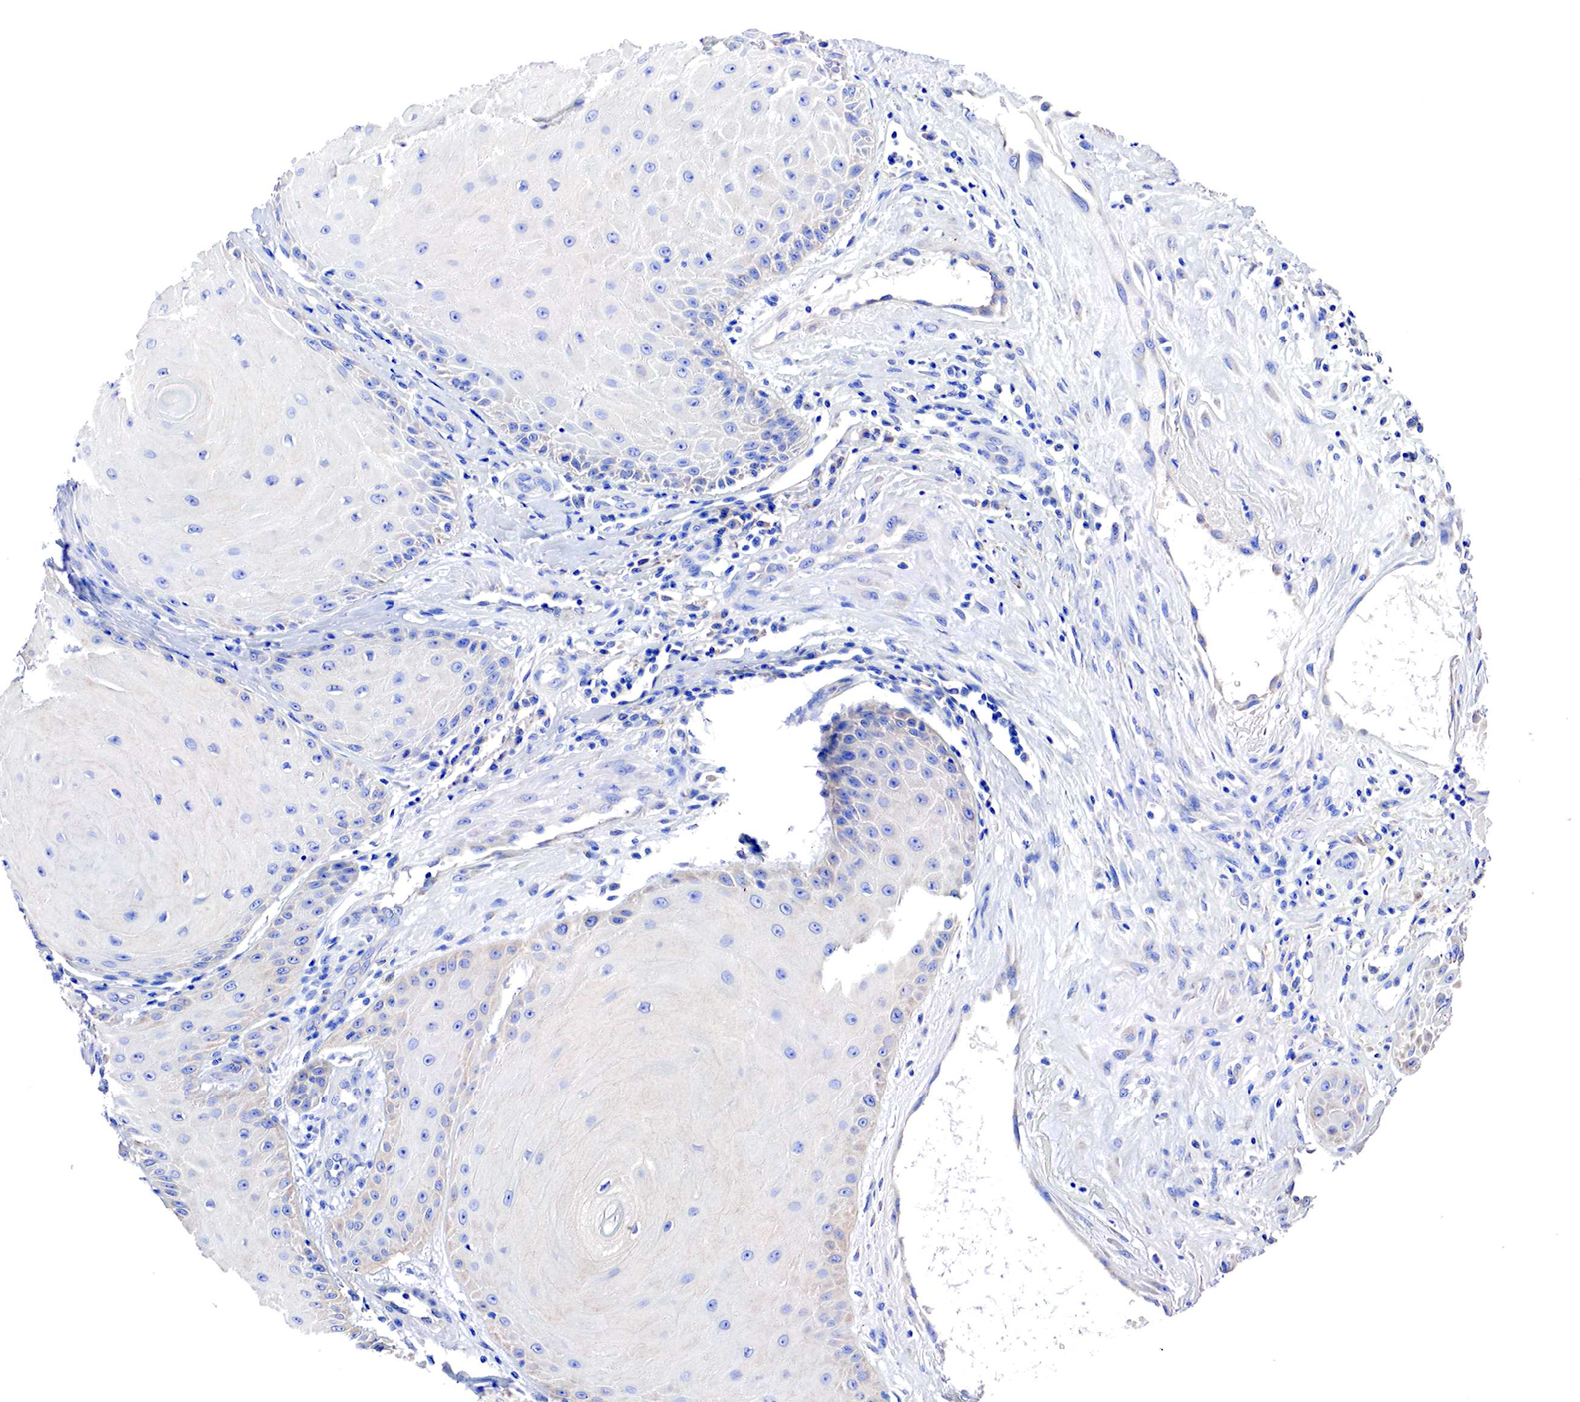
{"staining": {"intensity": "negative", "quantity": "none", "location": "none"}, "tissue": "skin cancer", "cell_type": "Tumor cells", "image_type": "cancer", "snomed": [{"axis": "morphology", "description": "Squamous cell carcinoma, NOS"}, {"axis": "topography", "description": "Skin"}], "caption": "The photomicrograph reveals no staining of tumor cells in squamous cell carcinoma (skin).", "gene": "RDX", "patient": {"sex": "male", "age": 57}}